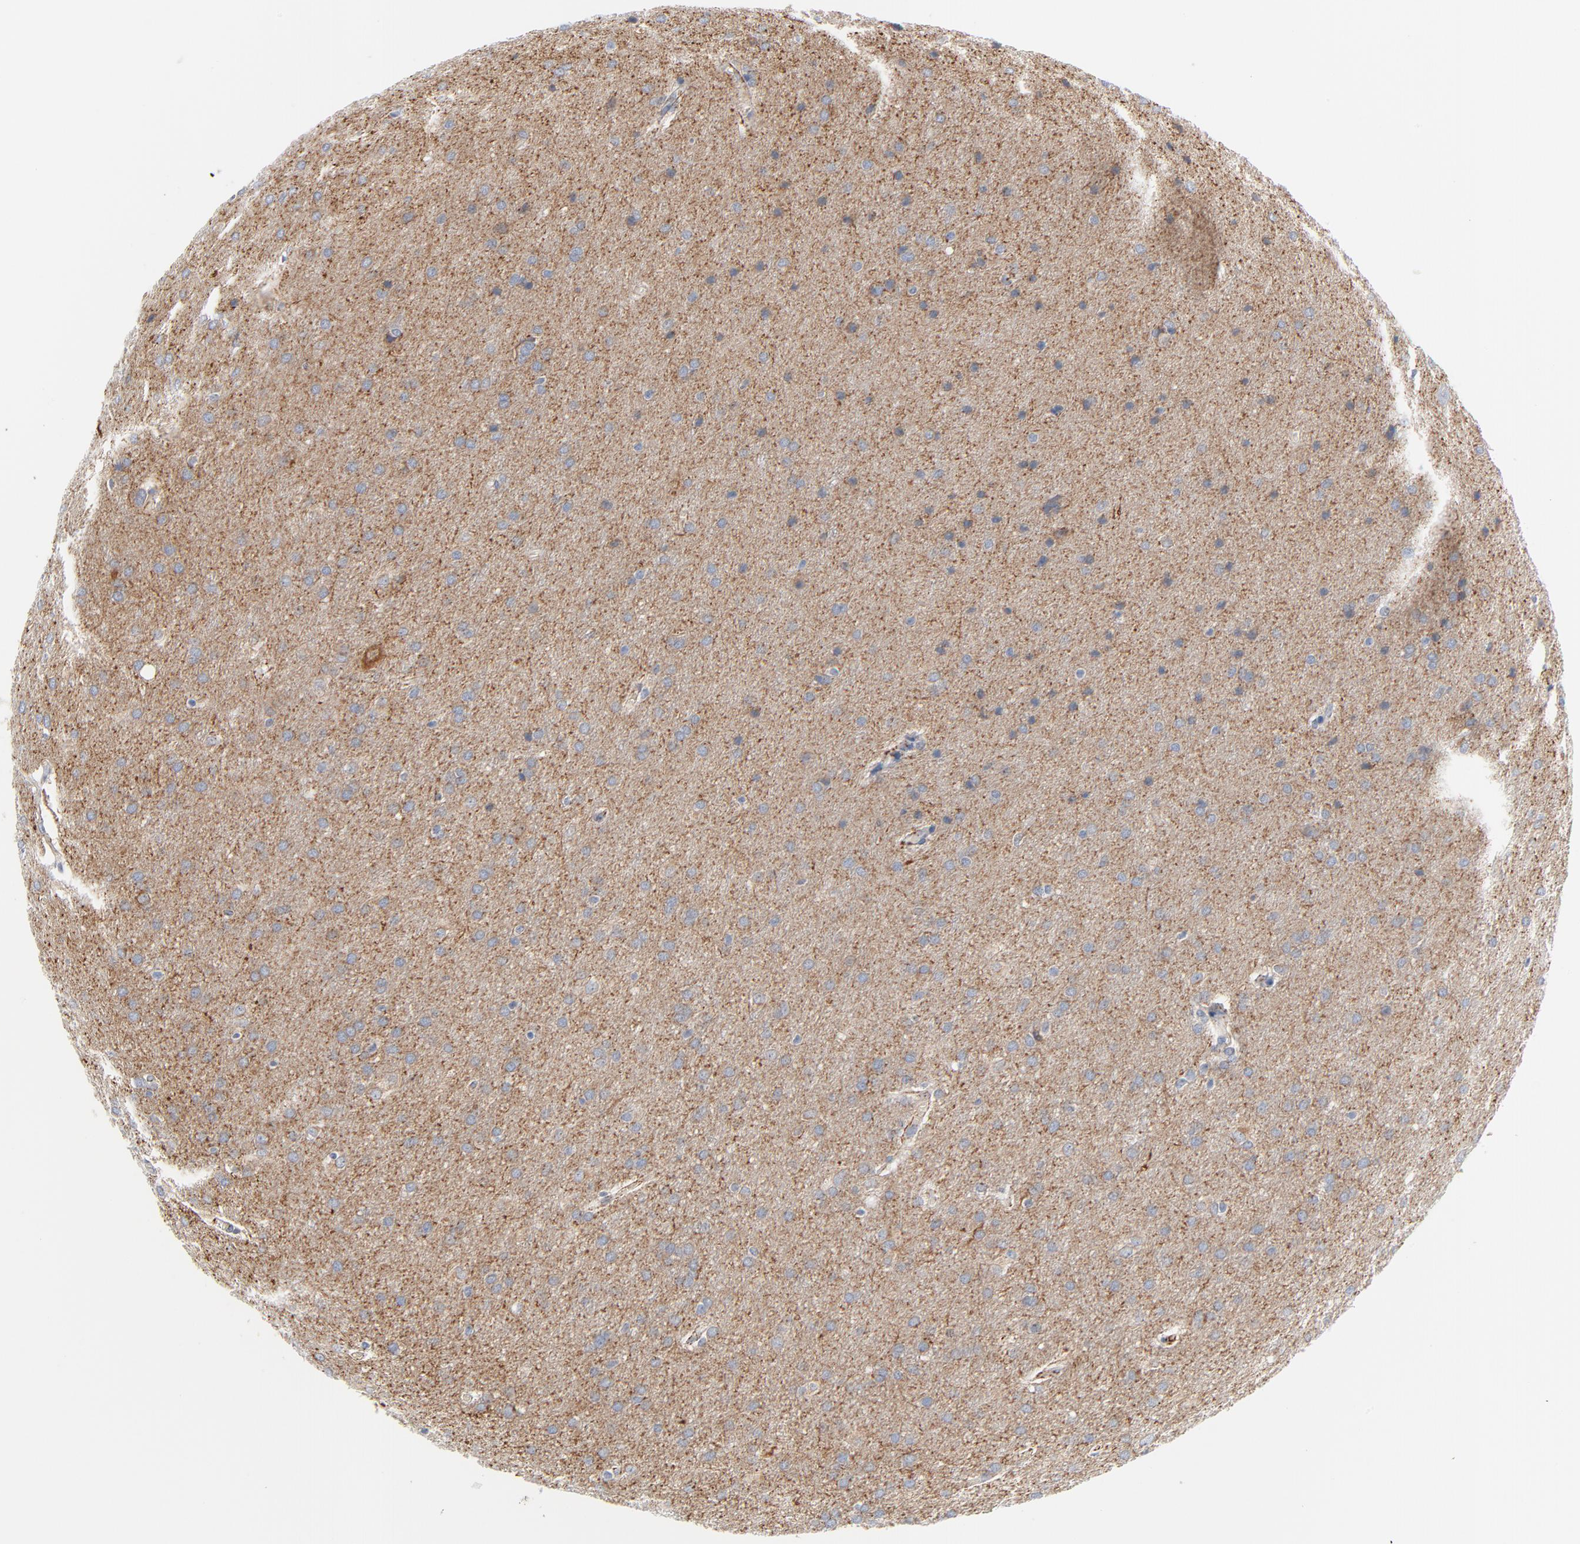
{"staining": {"intensity": "negative", "quantity": "none", "location": "none"}, "tissue": "glioma", "cell_type": "Tumor cells", "image_type": "cancer", "snomed": [{"axis": "morphology", "description": "Glioma, malignant, Low grade"}, {"axis": "topography", "description": "Brain"}], "caption": "IHC photomicrograph of glioma stained for a protein (brown), which demonstrates no staining in tumor cells. The staining is performed using DAB (3,3'-diaminobenzidine) brown chromogen with nuclei counter-stained in using hematoxylin.", "gene": "IFT43", "patient": {"sex": "female", "age": 32}}